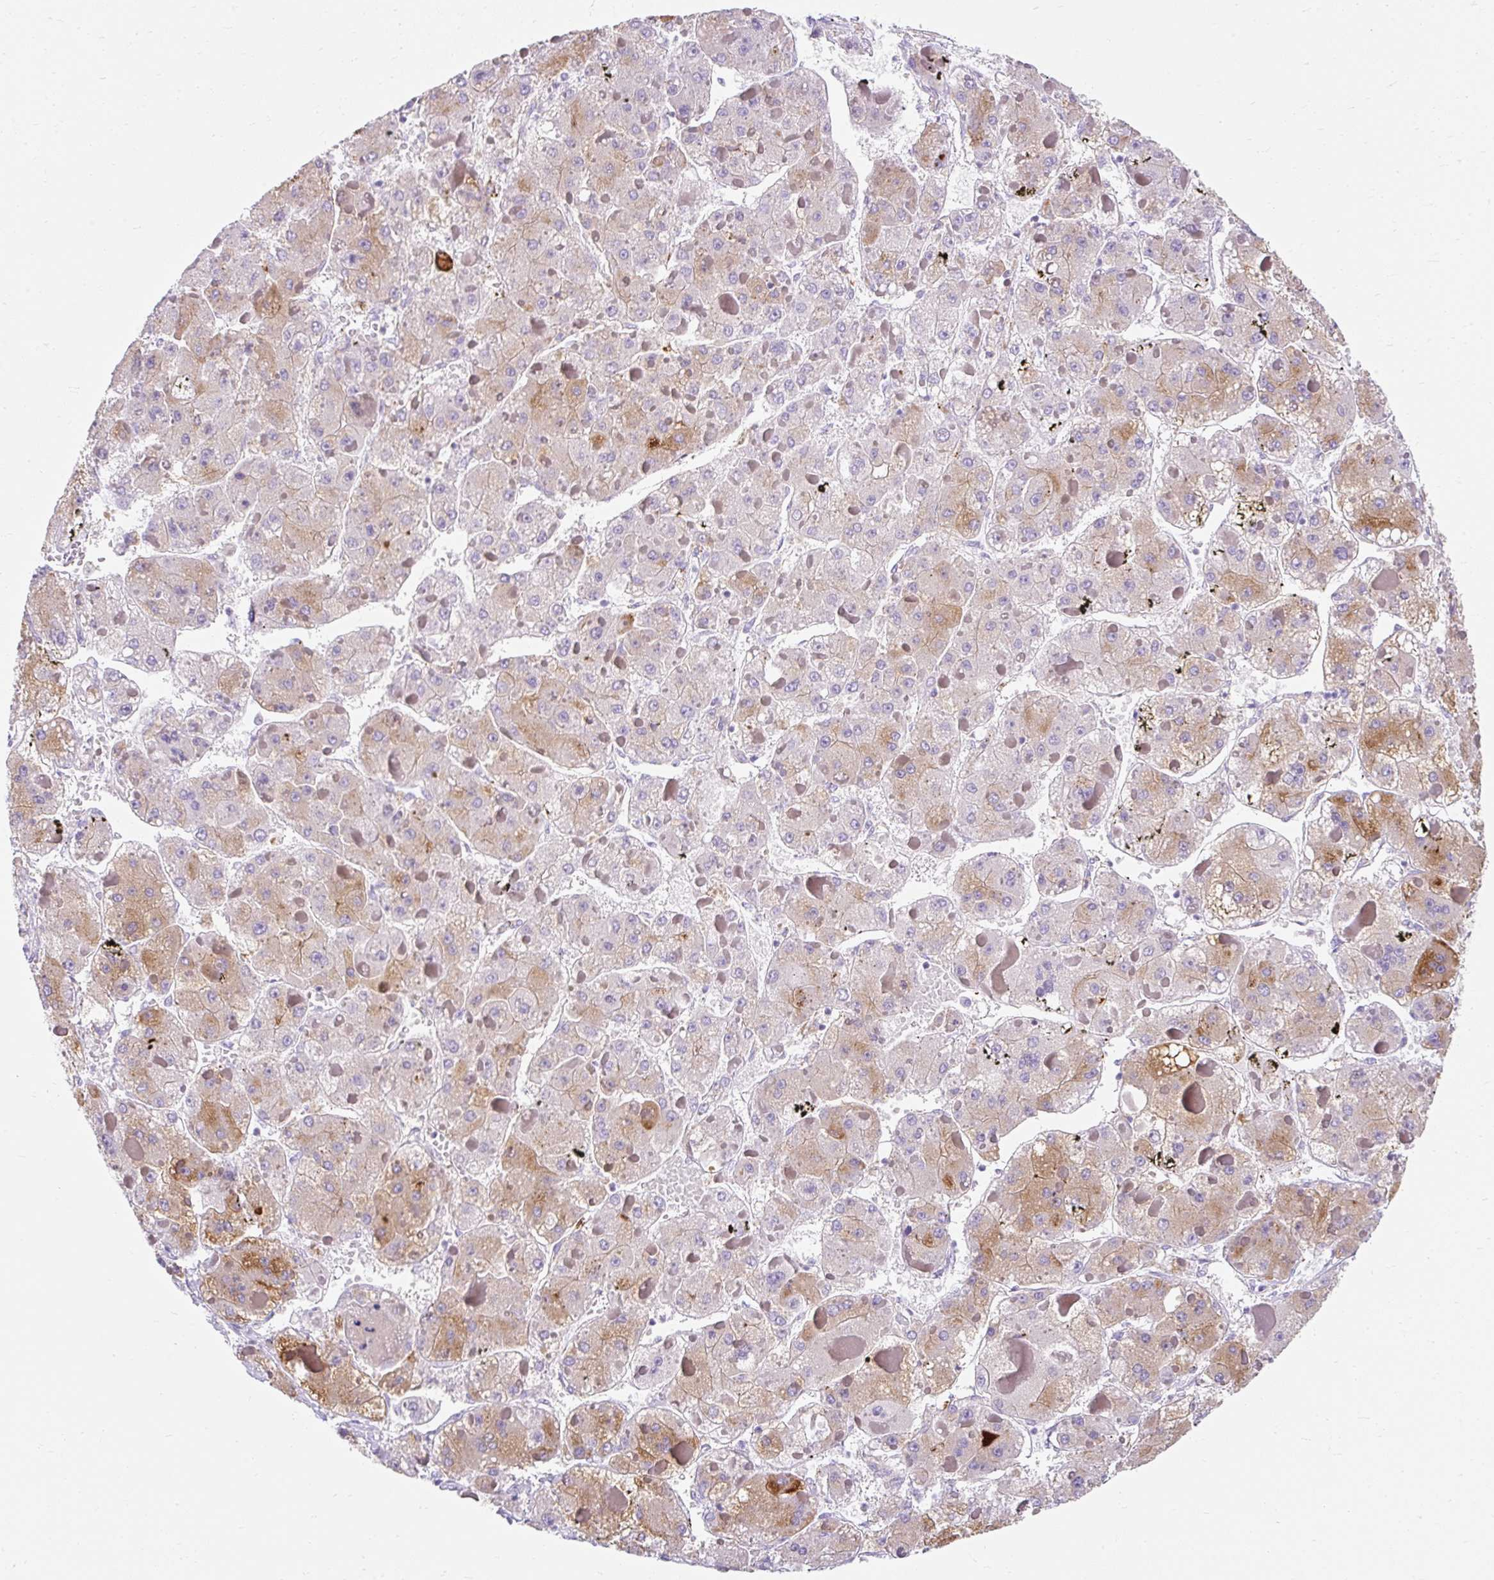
{"staining": {"intensity": "moderate", "quantity": "25%-75%", "location": "cytoplasmic/membranous"}, "tissue": "liver cancer", "cell_type": "Tumor cells", "image_type": "cancer", "snomed": [{"axis": "morphology", "description": "Carcinoma, Hepatocellular, NOS"}, {"axis": "topography", "description": "Liver"}], "caption": "Tumor cells demonstrate moderate cytoplasmic/membranous staining in about 25%-75% of cells in liver cancer (hepatocellular carcinoma).", "gene": "APOC4-APOC2", "patient": {"sex": "female", "age": 73}}